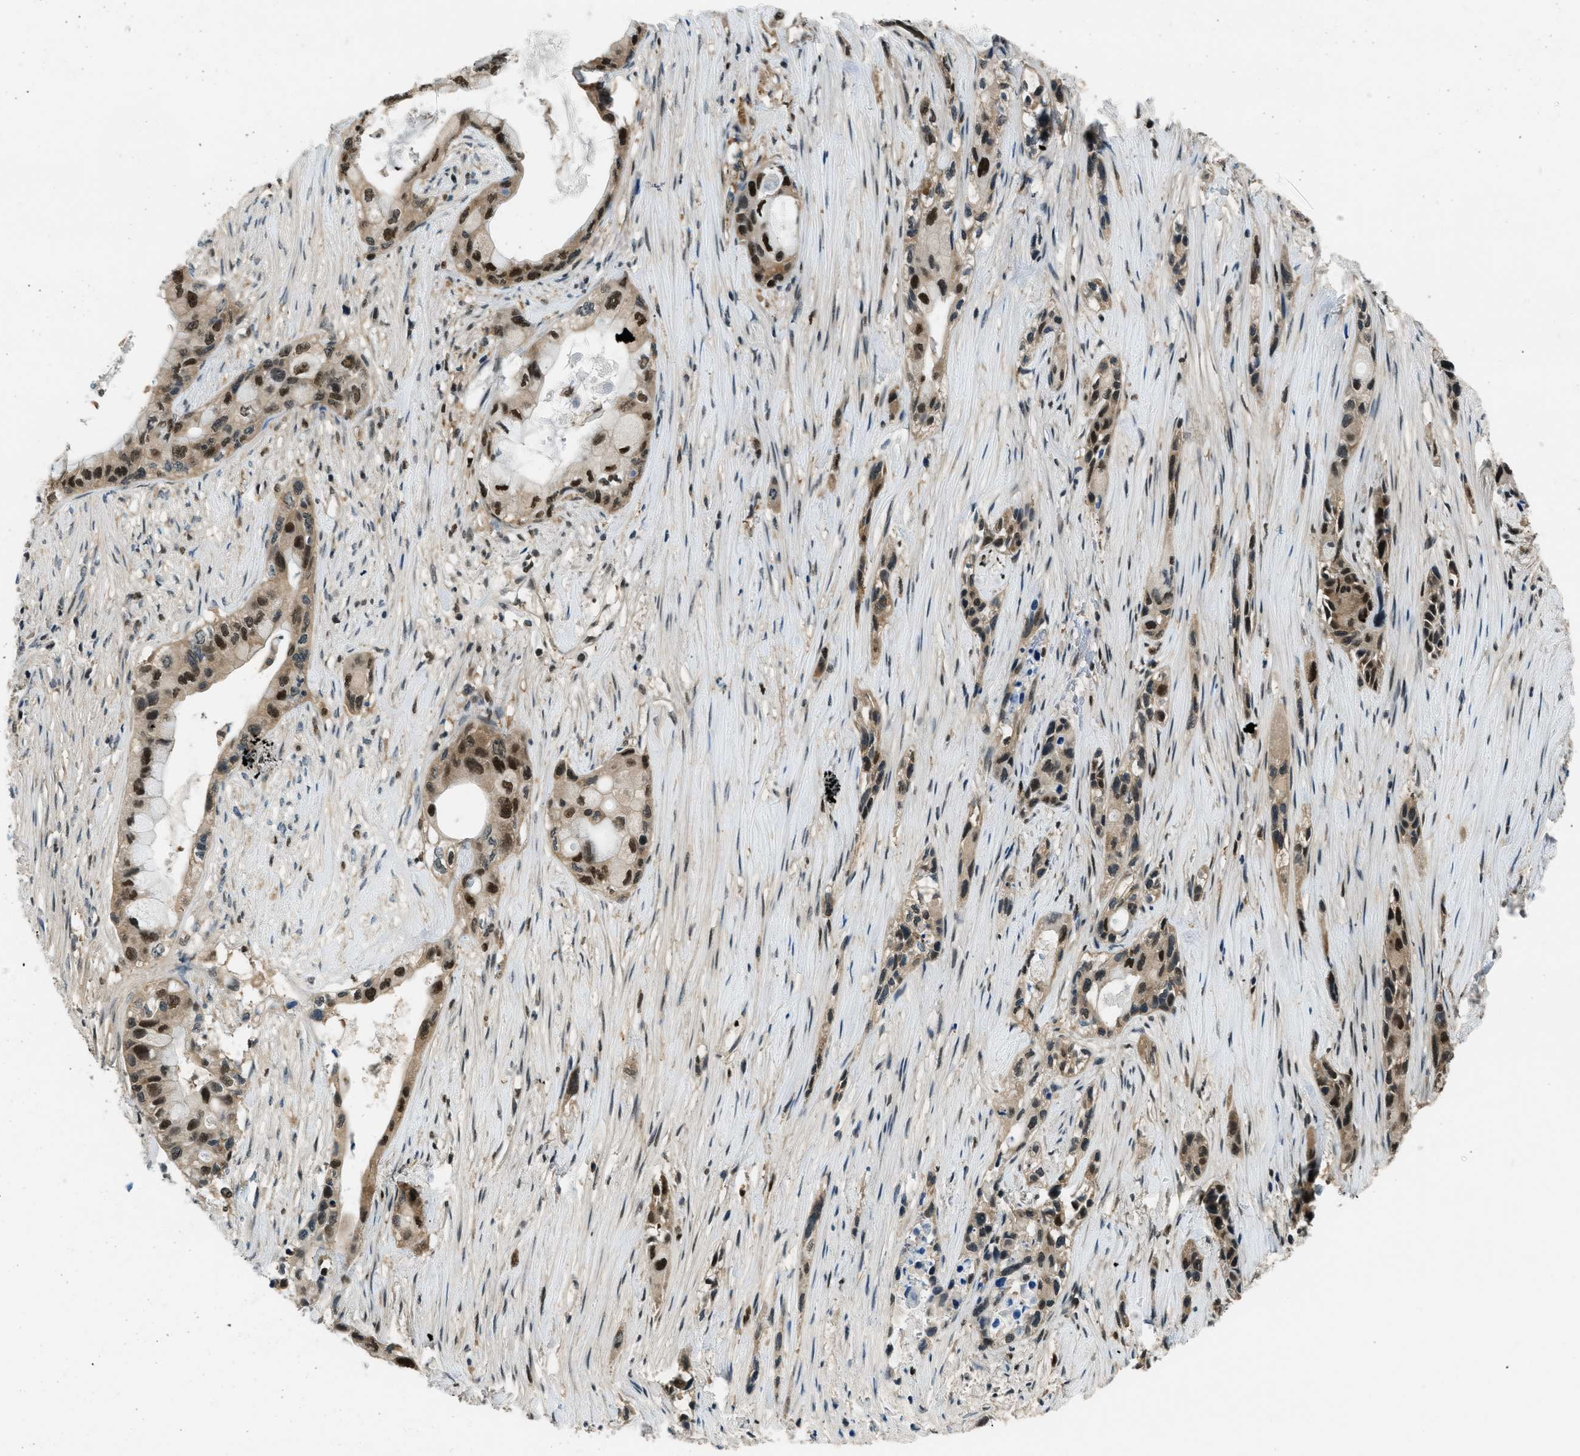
{"staining": {"intensity": "strong", "quantity": ">75%", "location": "nuclear"}, "tissue": "pancreatic cancer", "cell_type": "Tumor cells", "image_type": "cancer", "snomed": [{"axis": "morphology", "description": "Adenocarcinoma, NOS"}, {"axis": "topography", "description": "Pancreas"}], "caption": "Immunohistochemistry (IHC) (DAB) staining of adenocarcinoma (pancreatic) reveals strong nuclear protein staining in about >75% of tumor cells. (DAB (3,3'-diaminobenzidine) = brown stain, brightfield microscopy at high magnification).", "gene": "OGFR", "patient": {"sex": "male", "age": 53}}